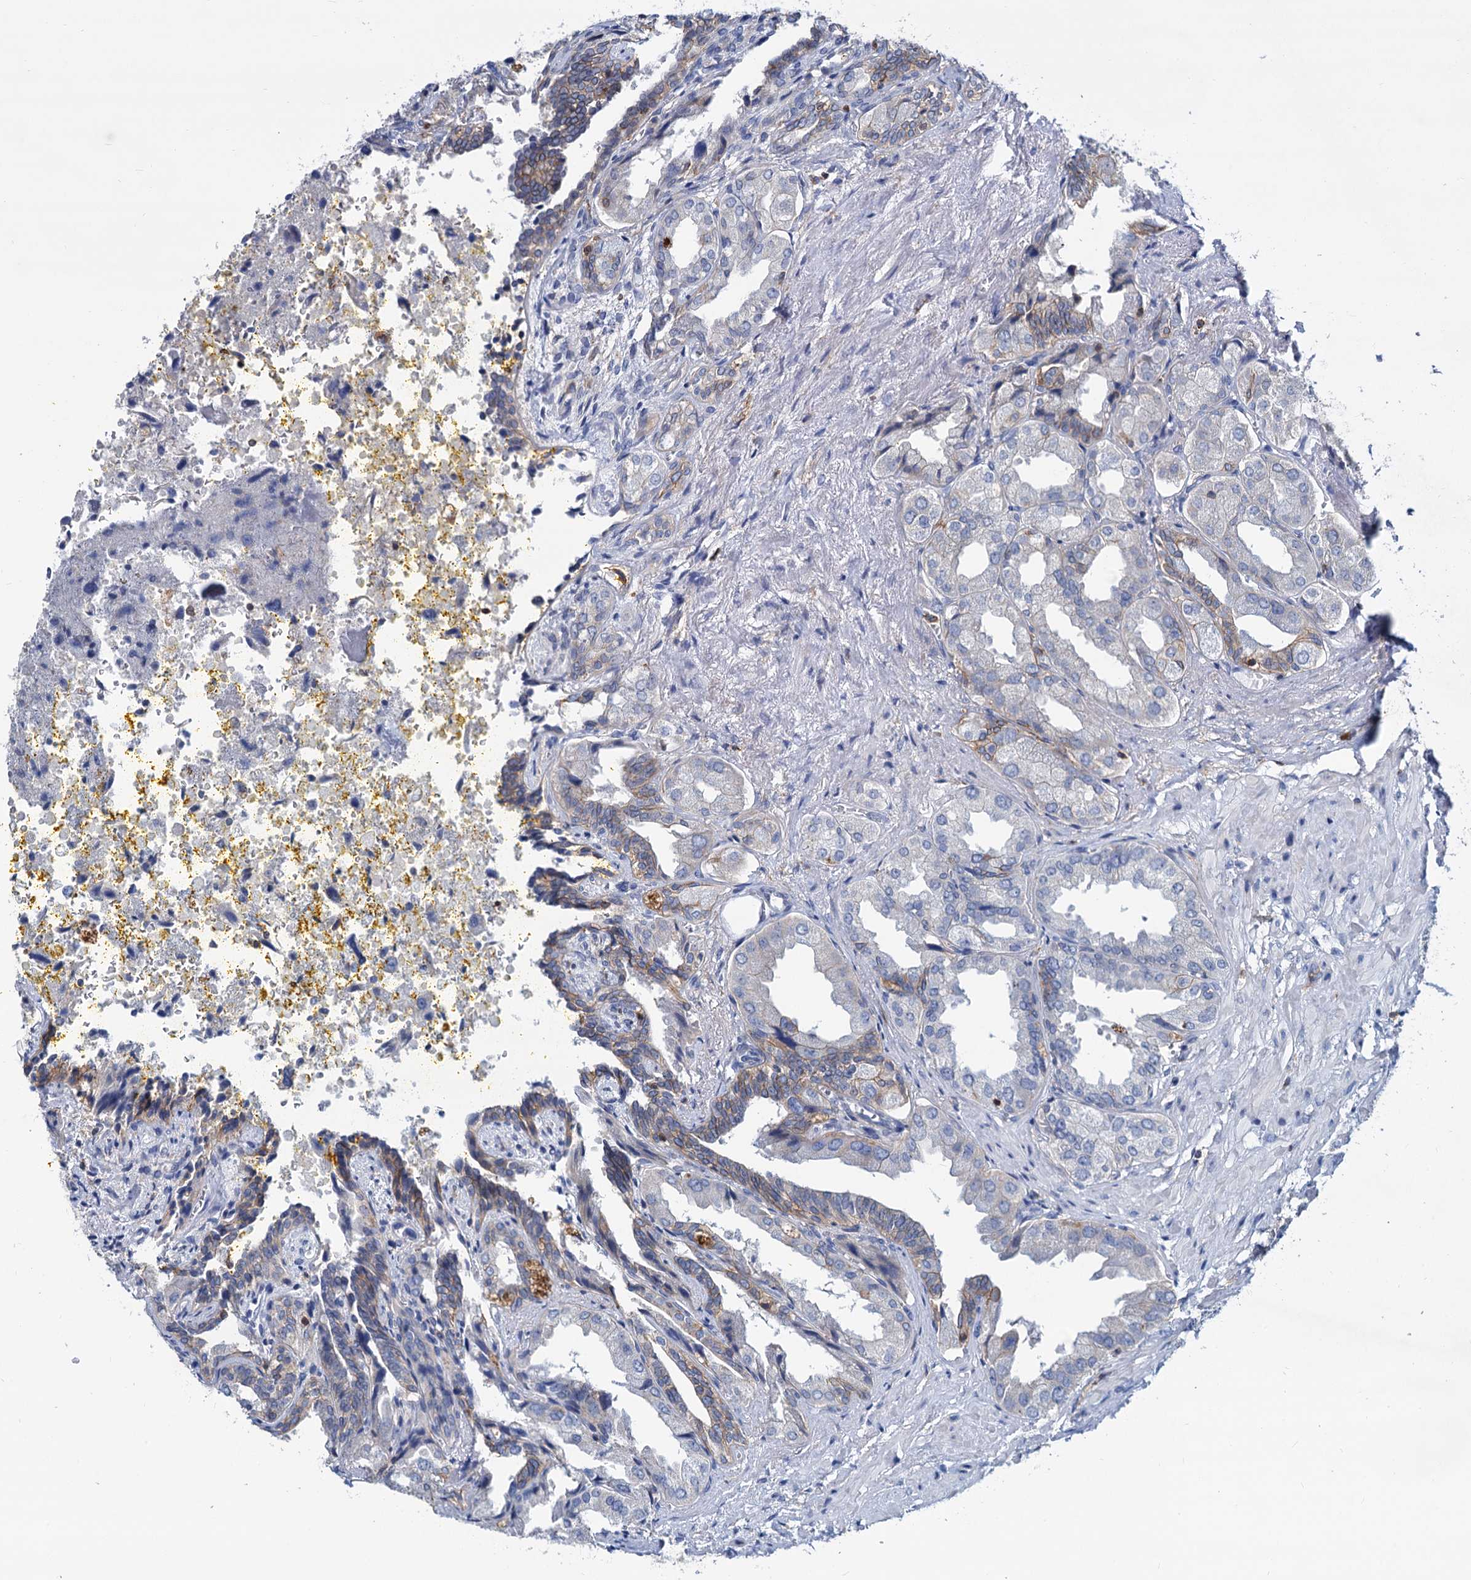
{"staining": {"intensity": "moderate", "quantity": "25%-75%", "location": "cytoplasmic/membranous"}, "tissue": "seminal vesicle", "cell_type": "Glandular cells", "image_type": "normal", "snomed": [{"axis": "morphology", "description": "Normal tissue, NOS"}, {"axis": "topography", "description": "Seminal veicle"}], "caption": "Brown immunohistochemical staining in normal human seminal vesicle shows moderate cytoplasmic/membranous positivity in approximately 25%-75% of glandular cells.", "gene": "LRCH4", "patient": {"sex": "male", "age": 63}}